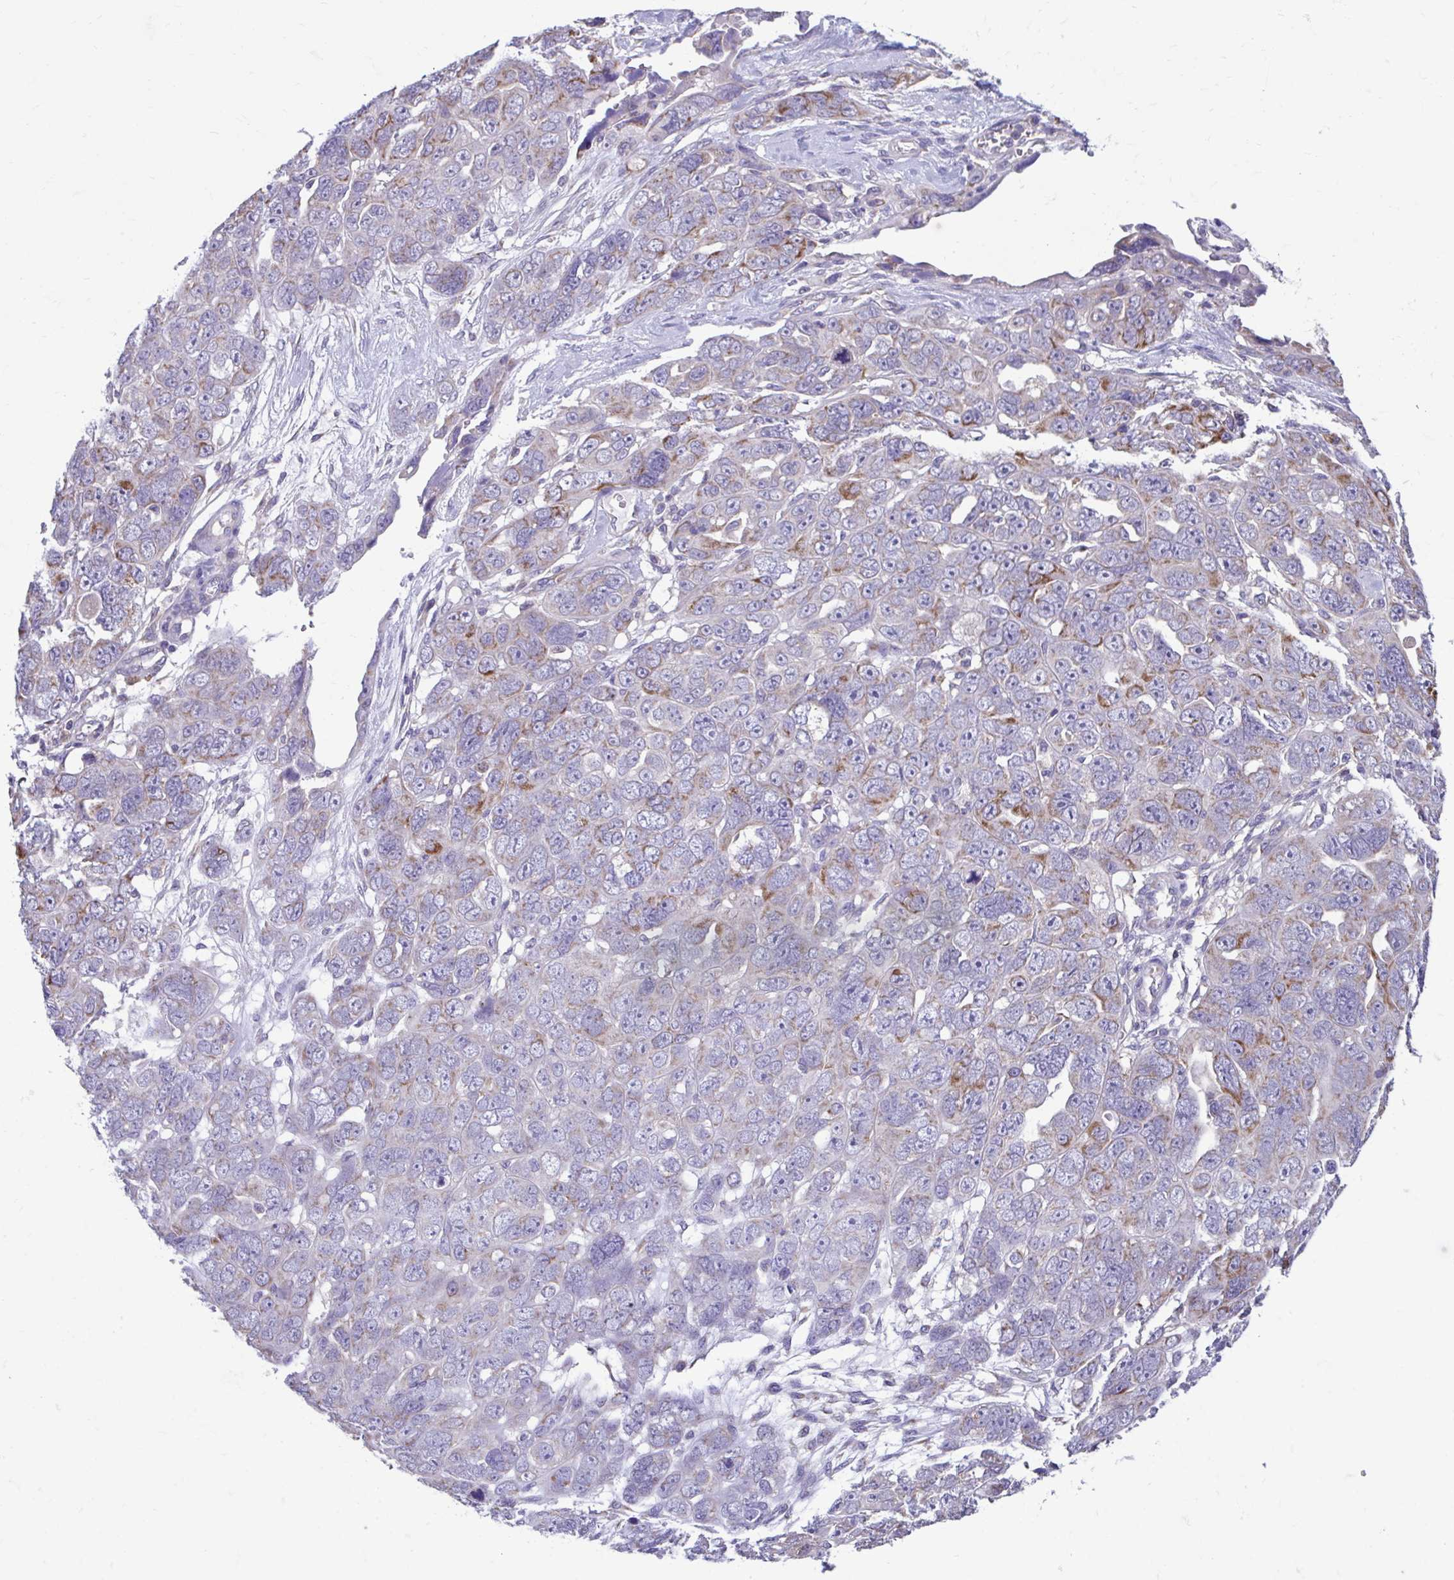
{"staining": {"intensity": "moderate", "quantity": "<25%", "location": "cytoplasmic/membranous"}, "tissue": "ovarian cancer", "cell_type": "Tumor cells", "image_type": "cancer", "snomed": [{"axis": "morphology", "description": "Cystadenocarcinoma, serous, NOS"}, {"axis": "topography", "description": "Ovary"}], "caption": "High-power microscopy captured an IHC micrograph of ovarian serous cystadenocarcinoma, revealing moderate cytoplasmic/membranous expression in about <25% of tumor cells.", "gene": "LINGO4", "patient": {"sex": "female", "age": 63}}